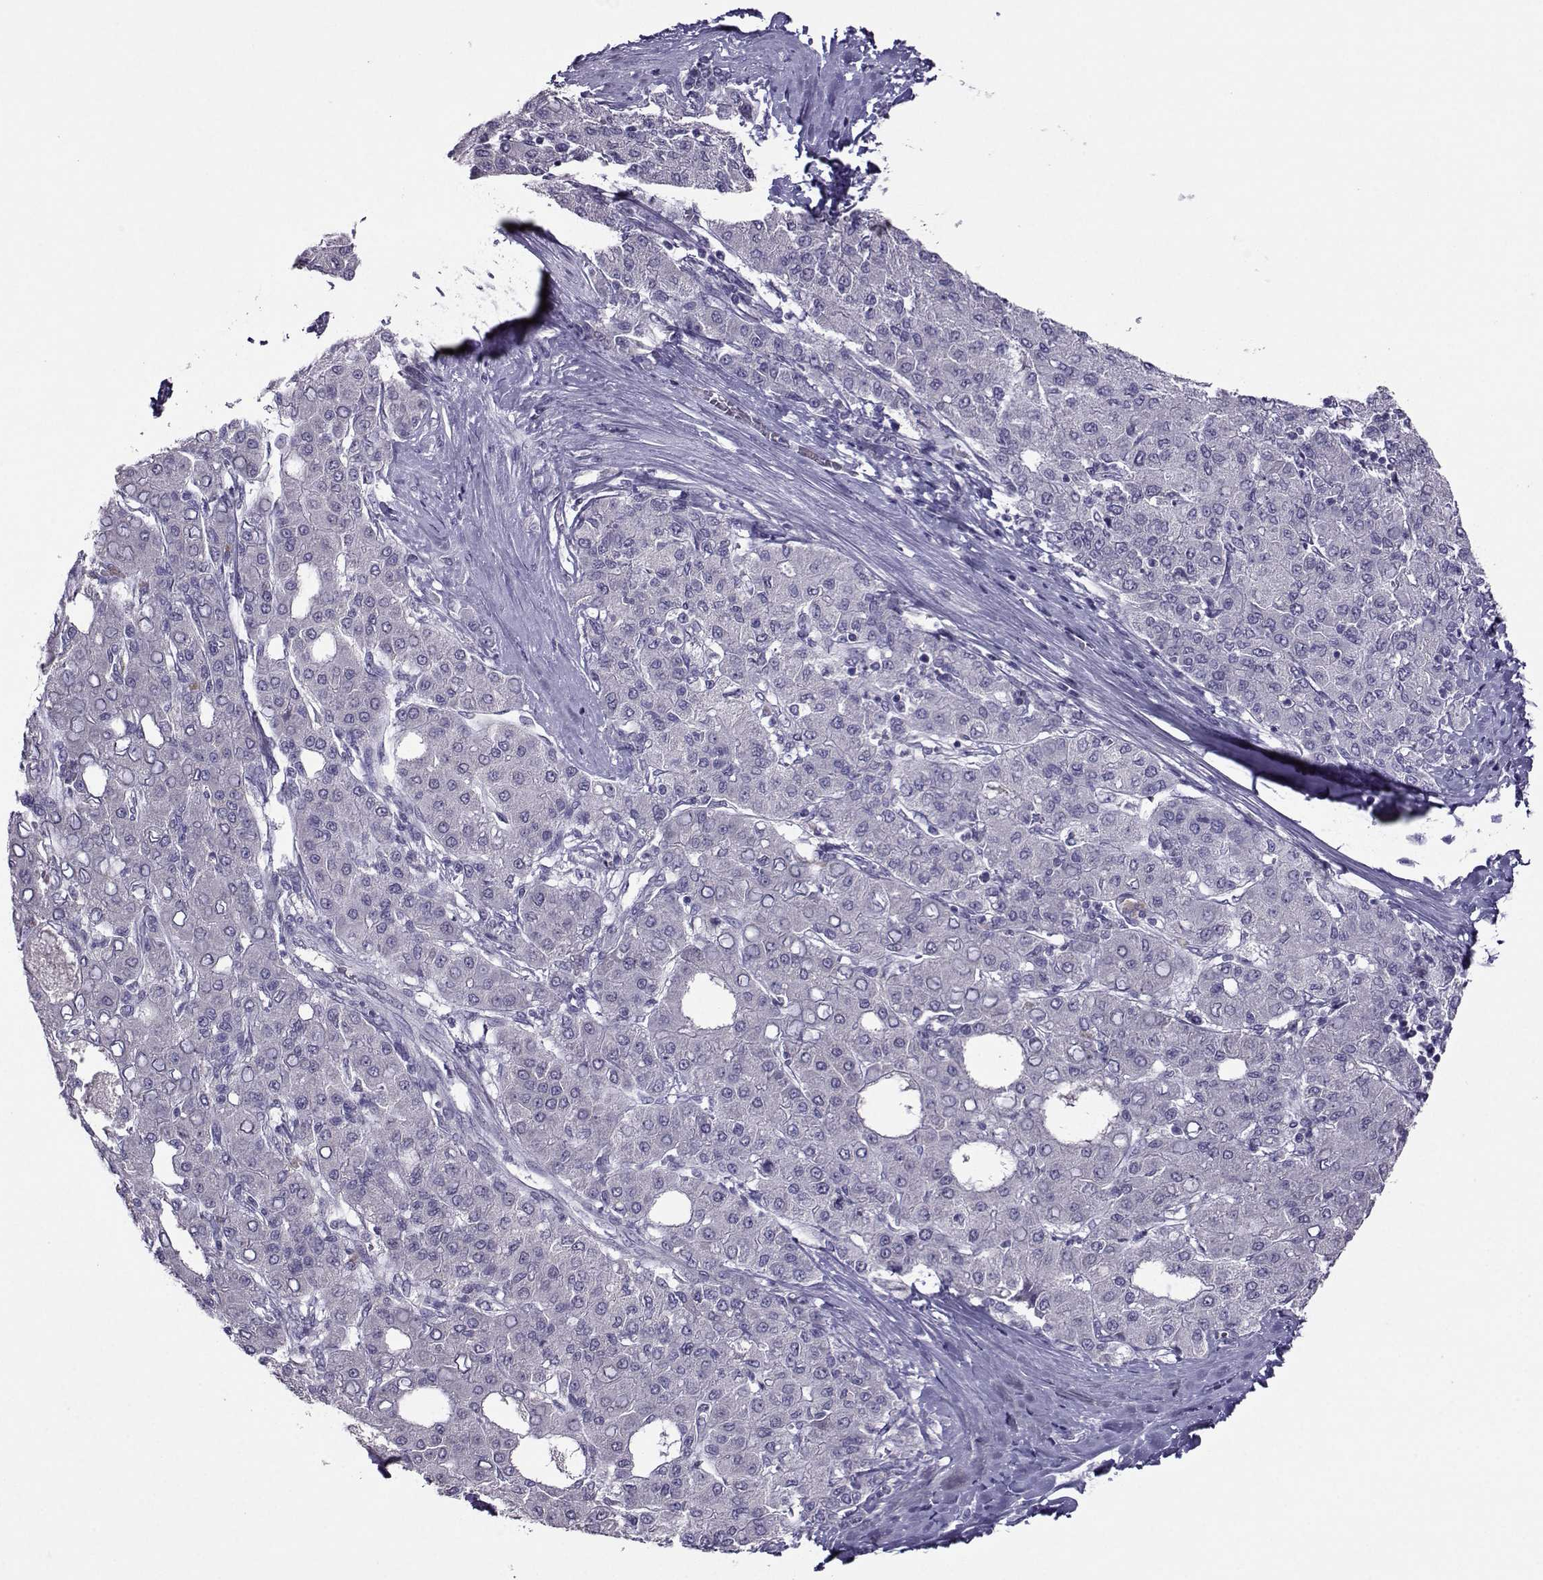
{"staining": {"intensity": "negative", "quantity": "none", "location": "none"}, "tissue": "liver cancer", "cell_type": "Tumor cells", "image_type": "cancer", "snomed": [{"axis": "morphology", "description": "Carcinoma, Hepatocellular, NOS"}, {"axis": "topography", "description": "Liver"}], "caption": "The micrograph displays no staining of tumor cells in liver hepatocellular carcinoma.", "gene": "DDX20", "patient": {"sex": "male", "age": 65}}